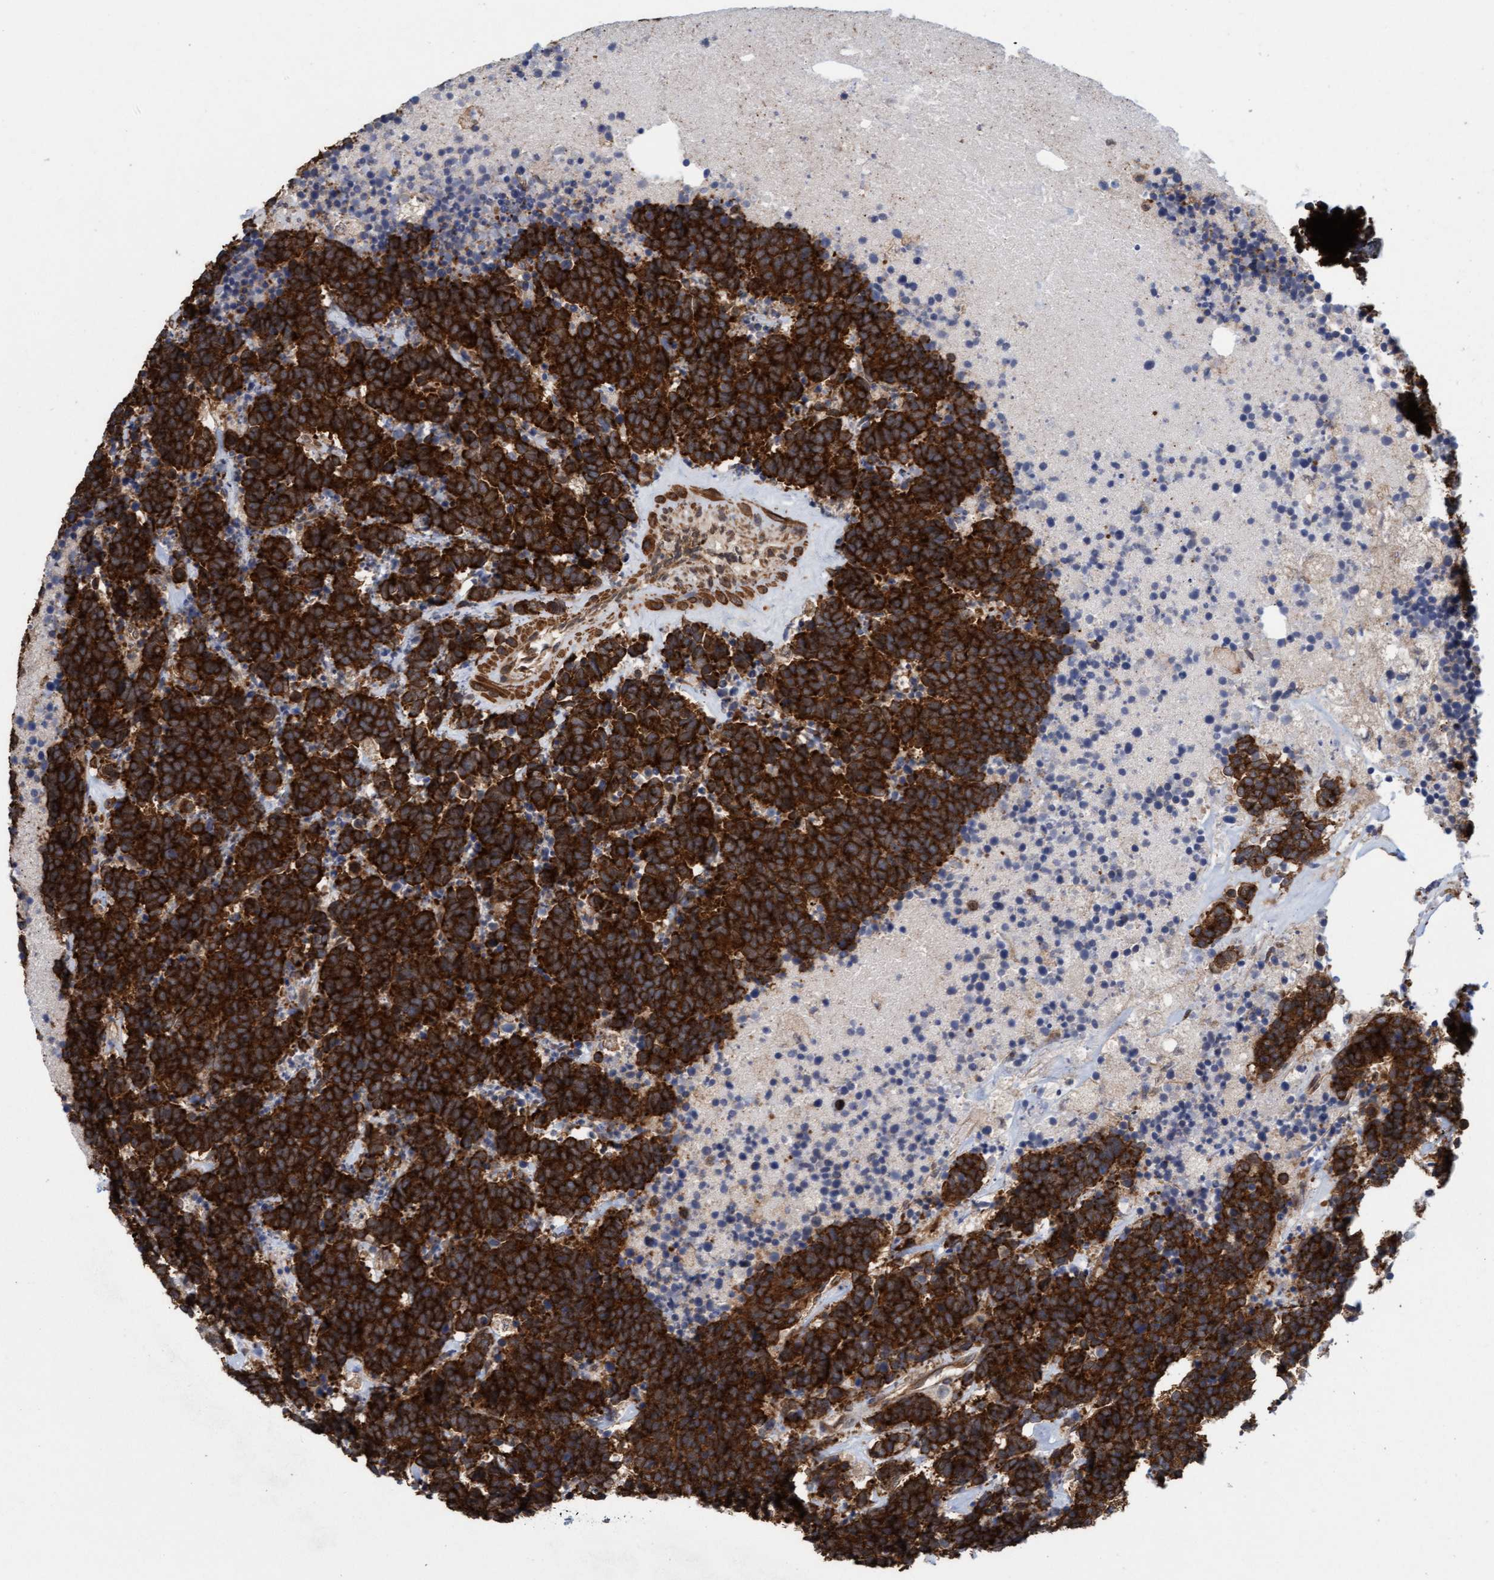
{"staining": {"intensity": "strong", "quantity": ">75%", "location": "cytoplasmic/membranous"}, "tissue": "carcinoid", "cell_type": "Tumor cells", "image_type": "cancer", "snomed": [{"axis": "morphology", "description": "Carcinoma, NOS"}, {"axis": "morphology", "description": "Carcinoid, malignant, NOS"}, {"axis": "topography", "description": "Urinary bladder"}], "caption": "Immunohistochemistry (IHC) image of neoplastic tissue: human carcinoid stained using immunohistochemistry (IHC) reveals high levels of strong protein expression localized specifically in the cytoplasmic/membranous of tumor cells, appearing as a cytoplasmic/membranous brown color.", "gene": "FXR2", "patient": {"sex": "male", "age": 57}}